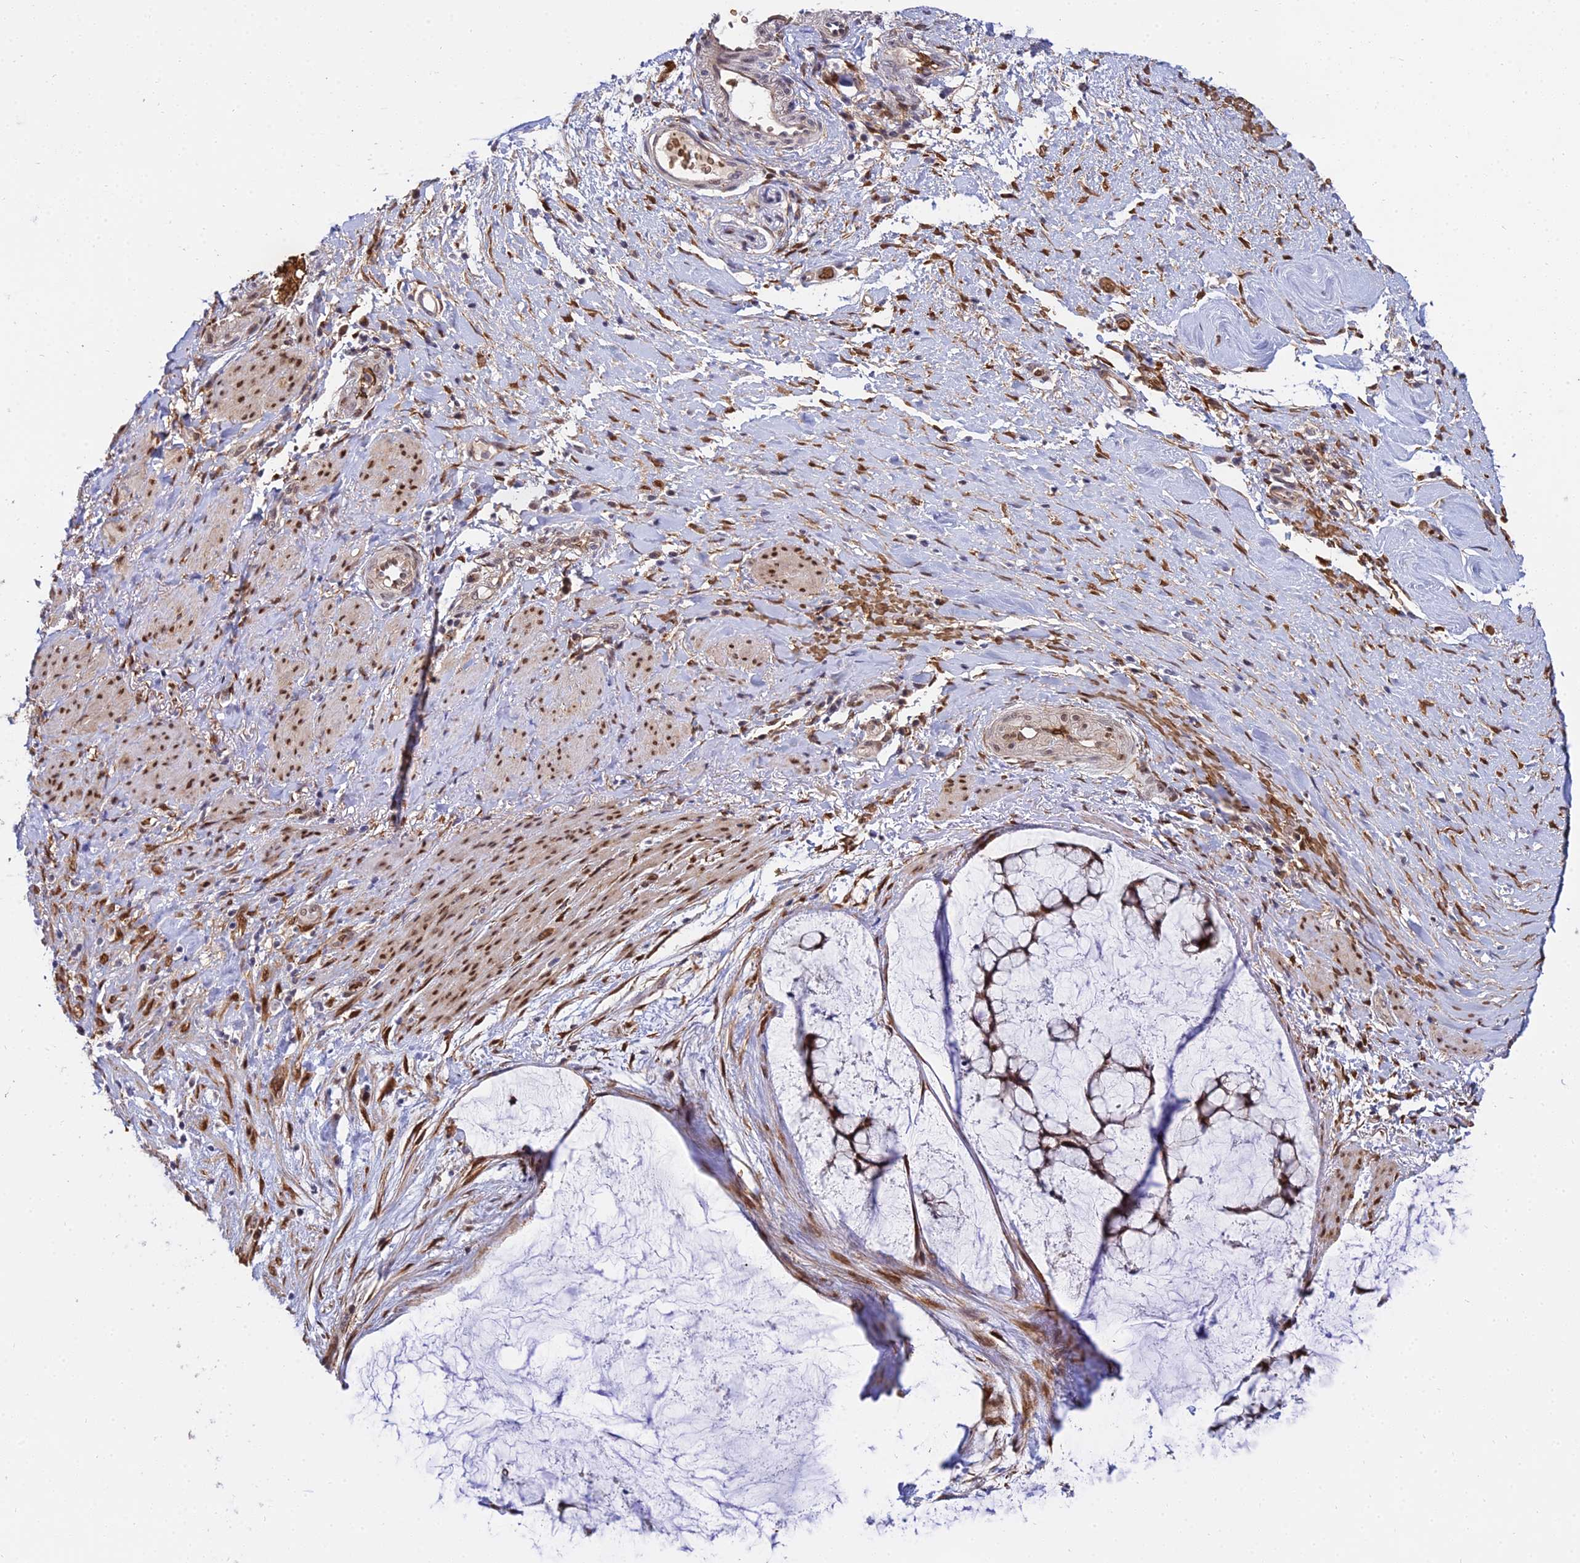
{"staining": {"intensity": "moderate", "quantity": ">75%", "location": "cytoplasmic/membranous"}, "tissue": "ovarian cancer", "cell_type": "Tumor cells", "image_type": "cancer", "snomed": [{"axis": "morphology", "description": "Cystadenocarcinoma, mucinous, NOS"}, {"axis": "topography", "description": "Ovary"}], "caption": "Immunohistochemistry histopathology image of ovarian cancer stained for a protein (brown), which demonstrates medium levels of moderate cytoplasmic/membranous positivity in about >75% of tumor cells.", "gene": "BCL9", "patient": {"sex": "female", "age": 42}}